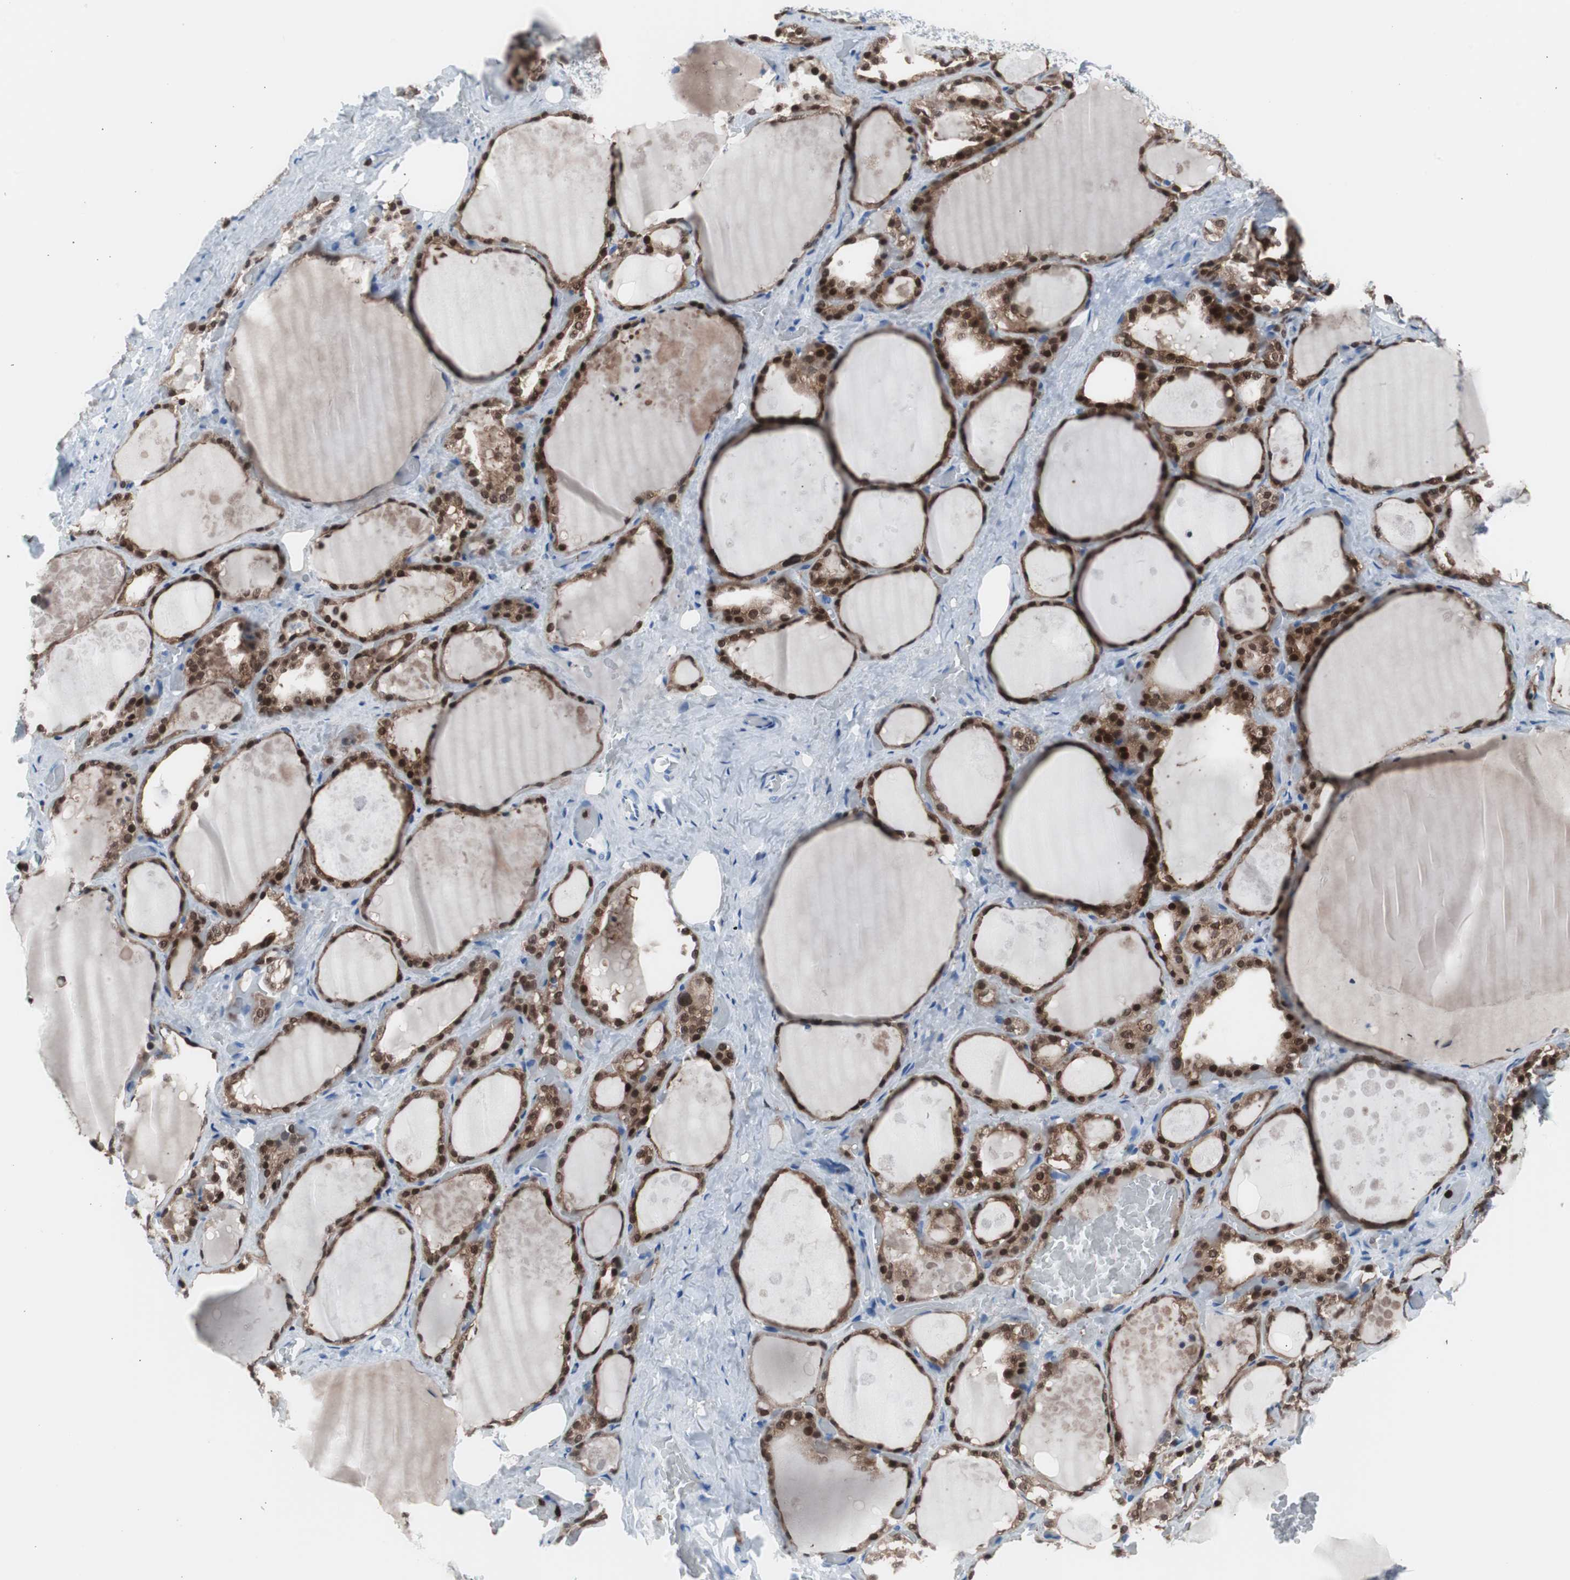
{"staining": {"intensity": "moderate", "quantity": "25%-75%", "location": "cytoplasmic/membranous"}, "tissue": "thyroid gland", "cell_type": "Glandular cells", "image_type": "normal", "snomed": [{"axis": "morphology", "description": "Normal tissue, NOS"}, {"axis": "topography", "description": "Thyroid gland"}], "caption": "Brown immunohistochemical staining in normal human thyroid gland shows moderate cytoplasmic/membranous staining in about 25%-75% of glandular cells. The protein is stained brown, and the nuclei are stained in blue (DAB (3,3'-diaminobenzidine) IHC with brightfield microscopy, high magnification).", "gene": "SYK", "patient": {"sex": "male", "age": 61}}